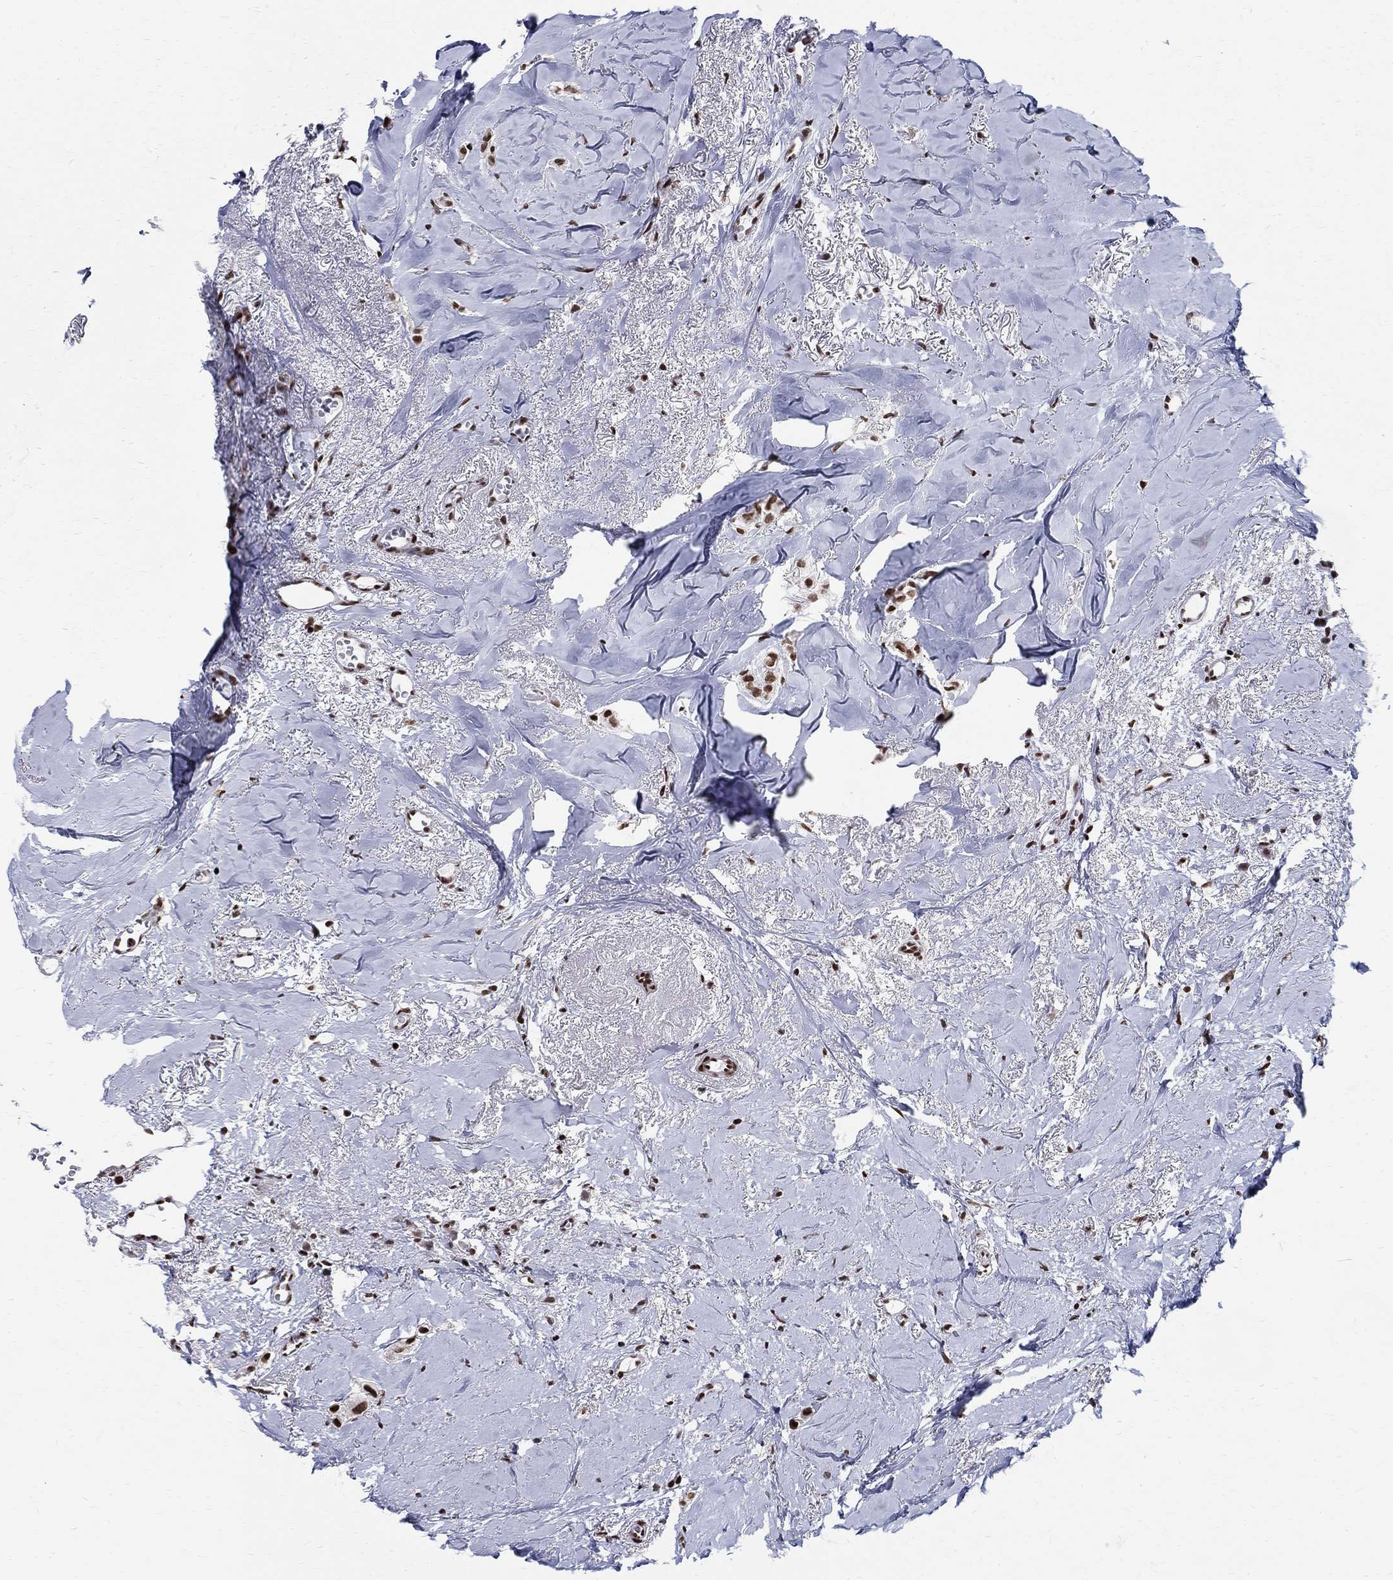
{"staining": {"intensity": "strong", "quantity": ">75%", "location": "nuclear"}, "tissue": "breast cancer", "cell_type": "Tumor cells", "image_type": "cancer", "snomed": [{"axis": "morphology", "description": "Duct carcinoma"}, {"axis": "topography", "description": "Breast"}], "caption": "Brown immunohistochemical staining in human breast intraductal carcinoma reveals strong nuclear staining in about >75% of tumor cells.", "gene": "FBXO16", "patient": {"sex": "female", "age": 85}}